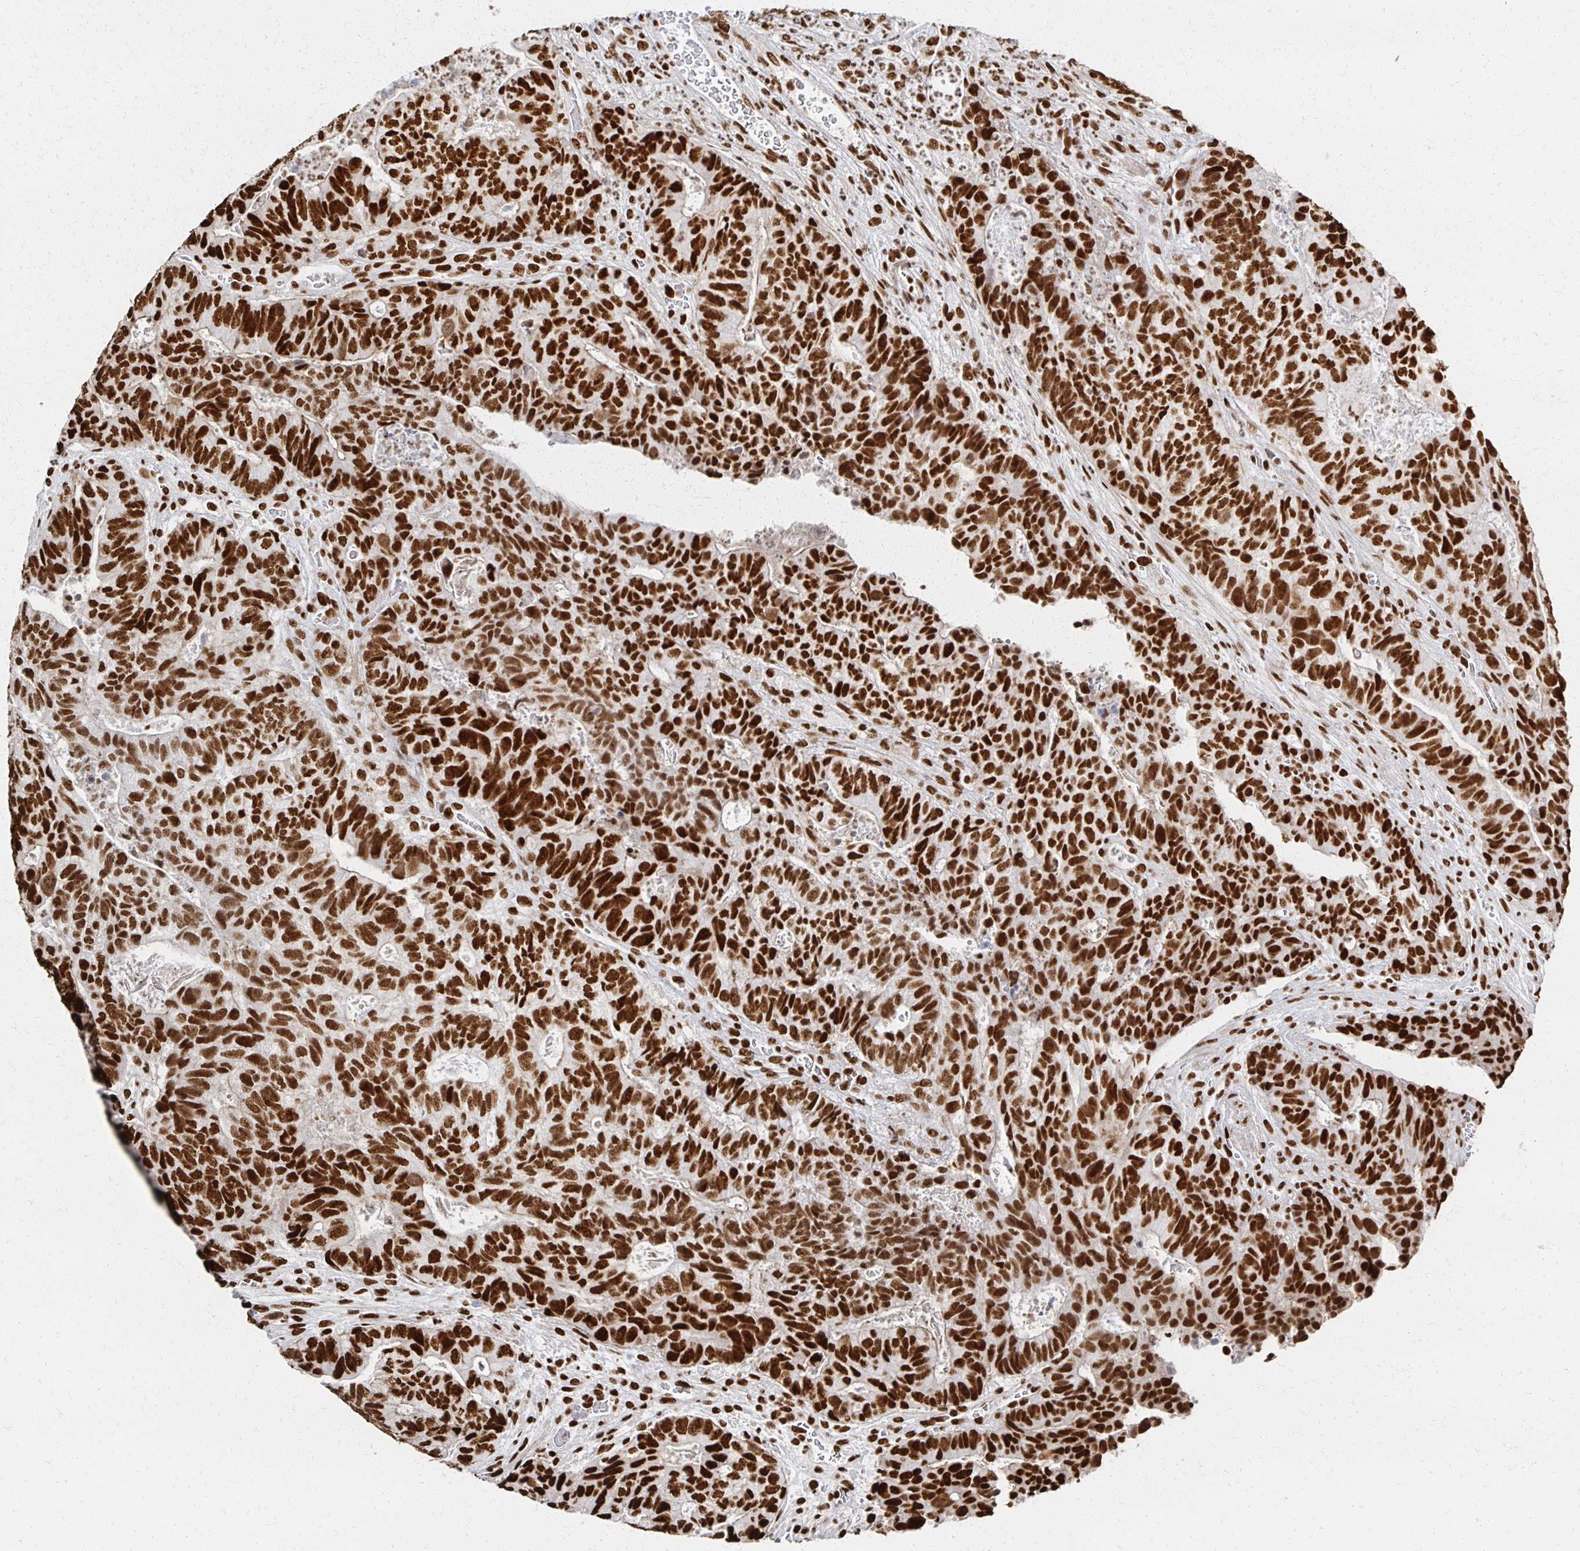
{"staining": {"intensity": "strong", "quantity": ">75%", "location": "nuclear"}, "tissue": "colorectal cancer", "cell_type": "Tumor cells", "image_type": "cancer", "snomed": [{"axis": "morphology", "description": "Normal tissue, NOS"}, {"axis": "morphology", "description": "Adenocarcinoma, NOS"}, {"axis": "topography", "description": "Colon"}], "caption": "Strong nuclear staining for a protein is present in approximately >75% of tumor cells of adenocarcinoma (colorectal) using IHC.", "gene": "RBBP7", "patient": {"sex": "female", "age": 48}}